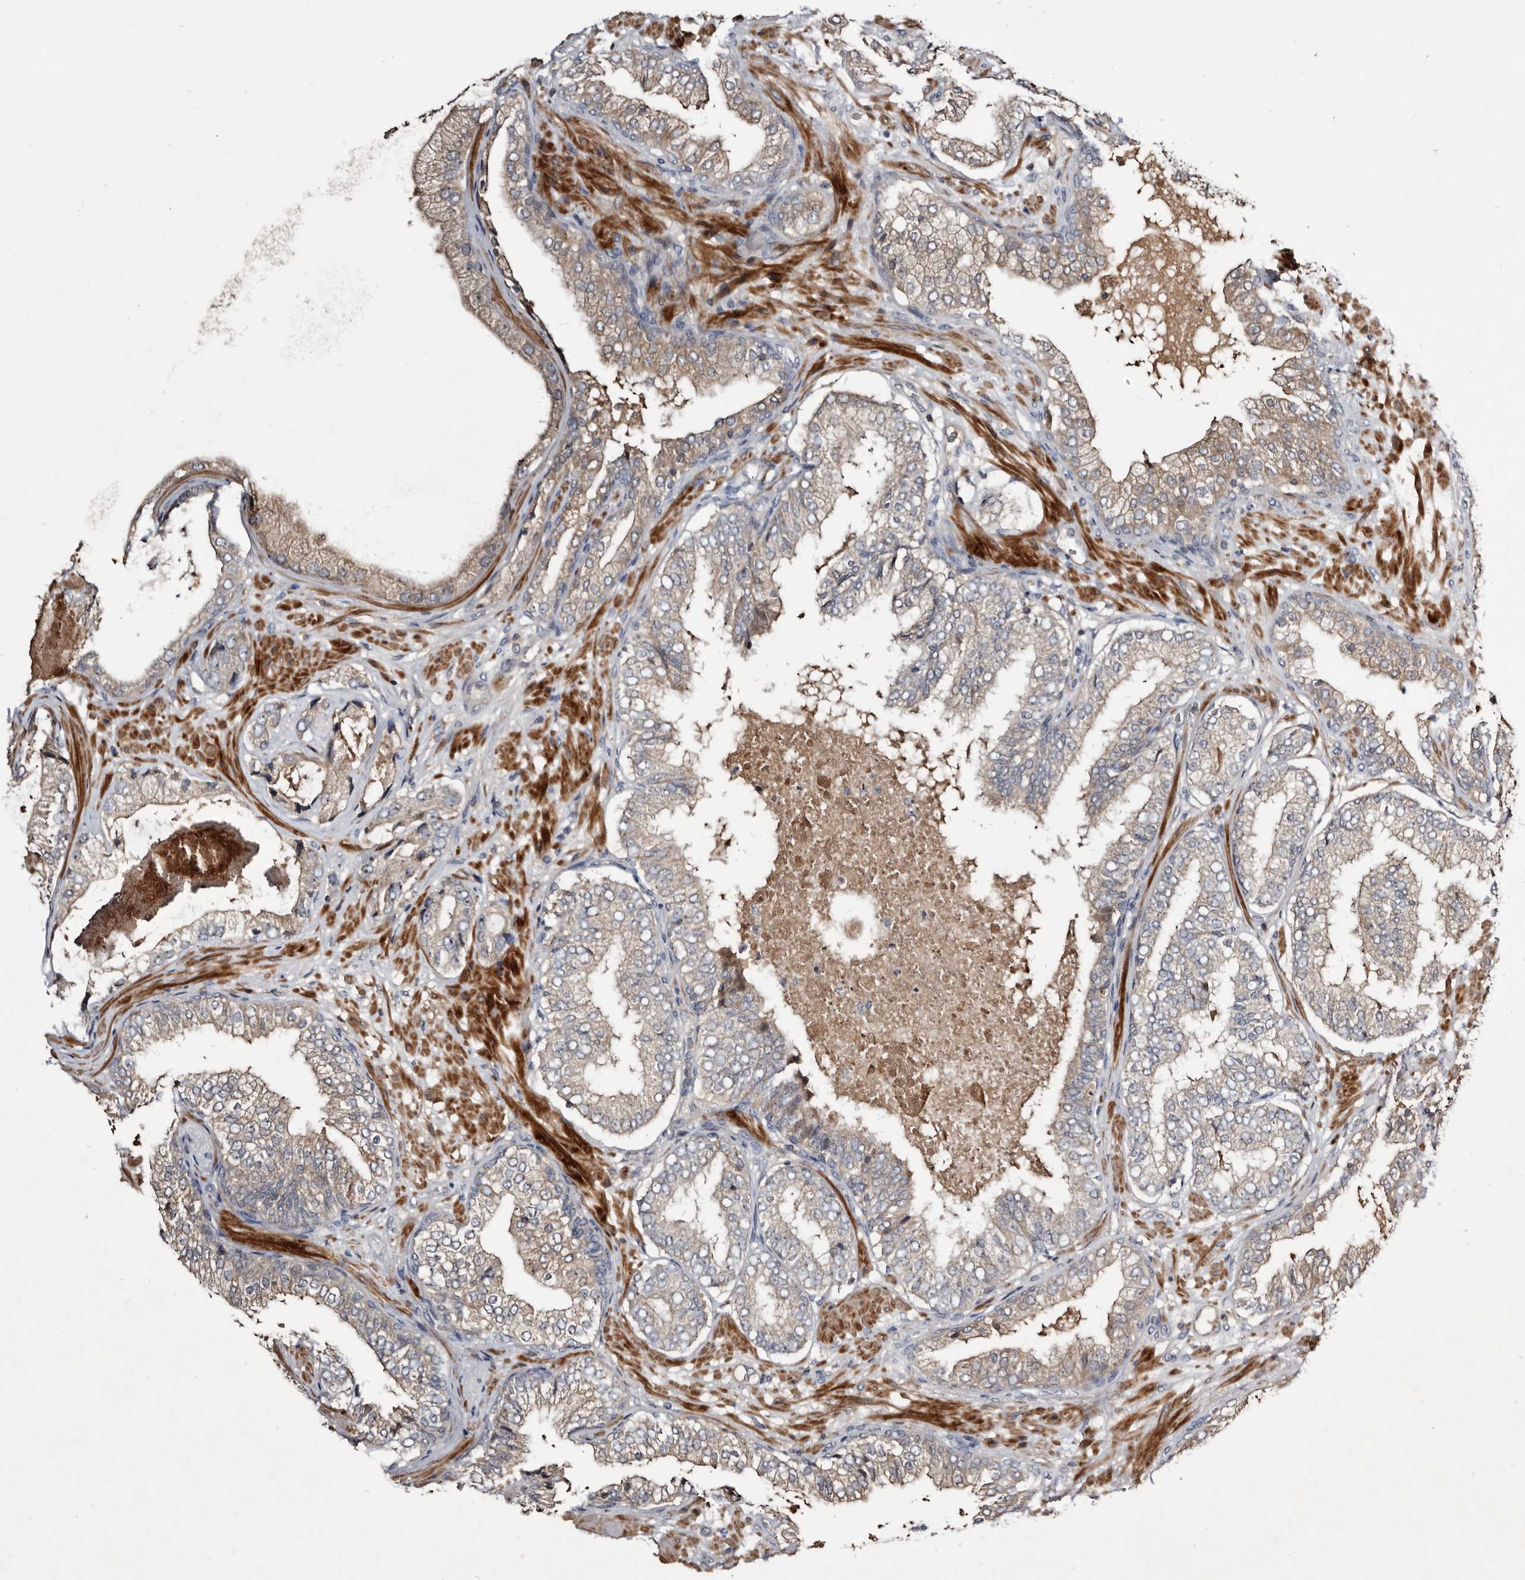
{"staining": {"intensity": "weak", "quantity": "25%-75%", "location": "cytoplasmic/membranous"}, "tissue": "prostate cancer", "cell_type": "Tumor cells", "image_type": "cancer", "snomed": [{"axis": "morphology", "description": "Normal tissue, NOS"}, {"axis": "morphology", "description": "Adenocarcinoma, High grade"}, {"axis": "topography", "description": "Prostate"}, {"axis": "topography", "description": "Peripheral nerve tissue"}], "caption": "There is low levels of weak cytoplasmic/membranous expression in tumor cells of adenocarcinoma (high-grade) (prostate), as demonstrated by immunohistochemical staining (brown color).", "gene": "TTC39A", "patient": {"sex": "male", "age": 59}}